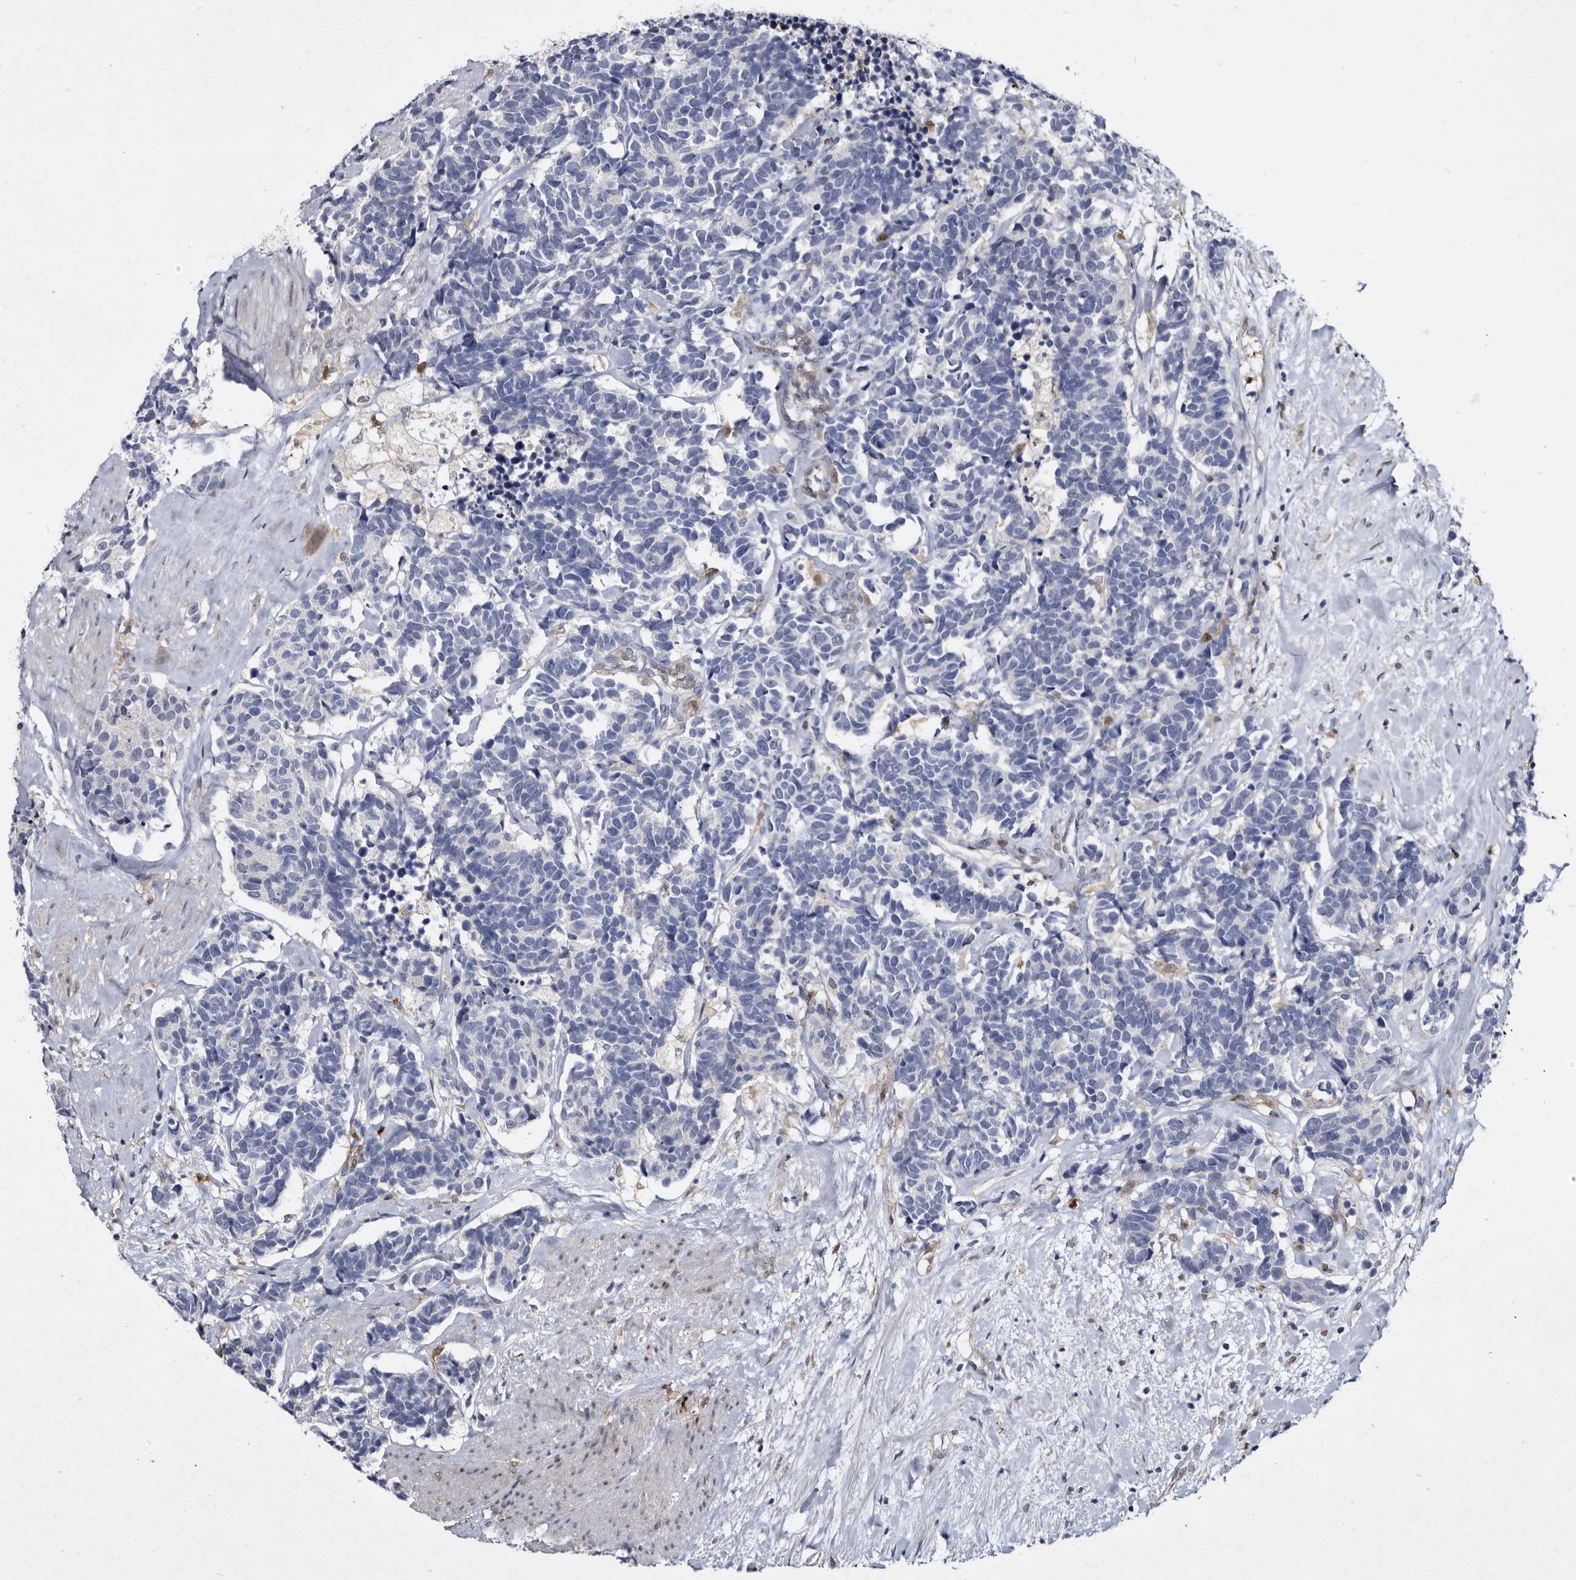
{"staining": {"intensity": "negative", "quantity": "none", "location": "none"}, "tissue": "carcinoid", "cell_type": "Tumor cells", "image_type": "cancer", "snomed": [{"axis": "morphology", "description": "Carcinoma, NOS"}, {"axis": "morphology", "description": "Carcinoid, malignant, NOS"}, {"axis": "topography", "description": "Urinary bladder"}], "caption": "IHC photomicrograph of neoplastic tissue: carcinoid (malignant) stained with DAB (3,3'-diaminobenzidine) demonstrates no significant protein staining in tumor cells.", "gene": "SERPINB8", "patient": {"sex": "male", "age": 57}}